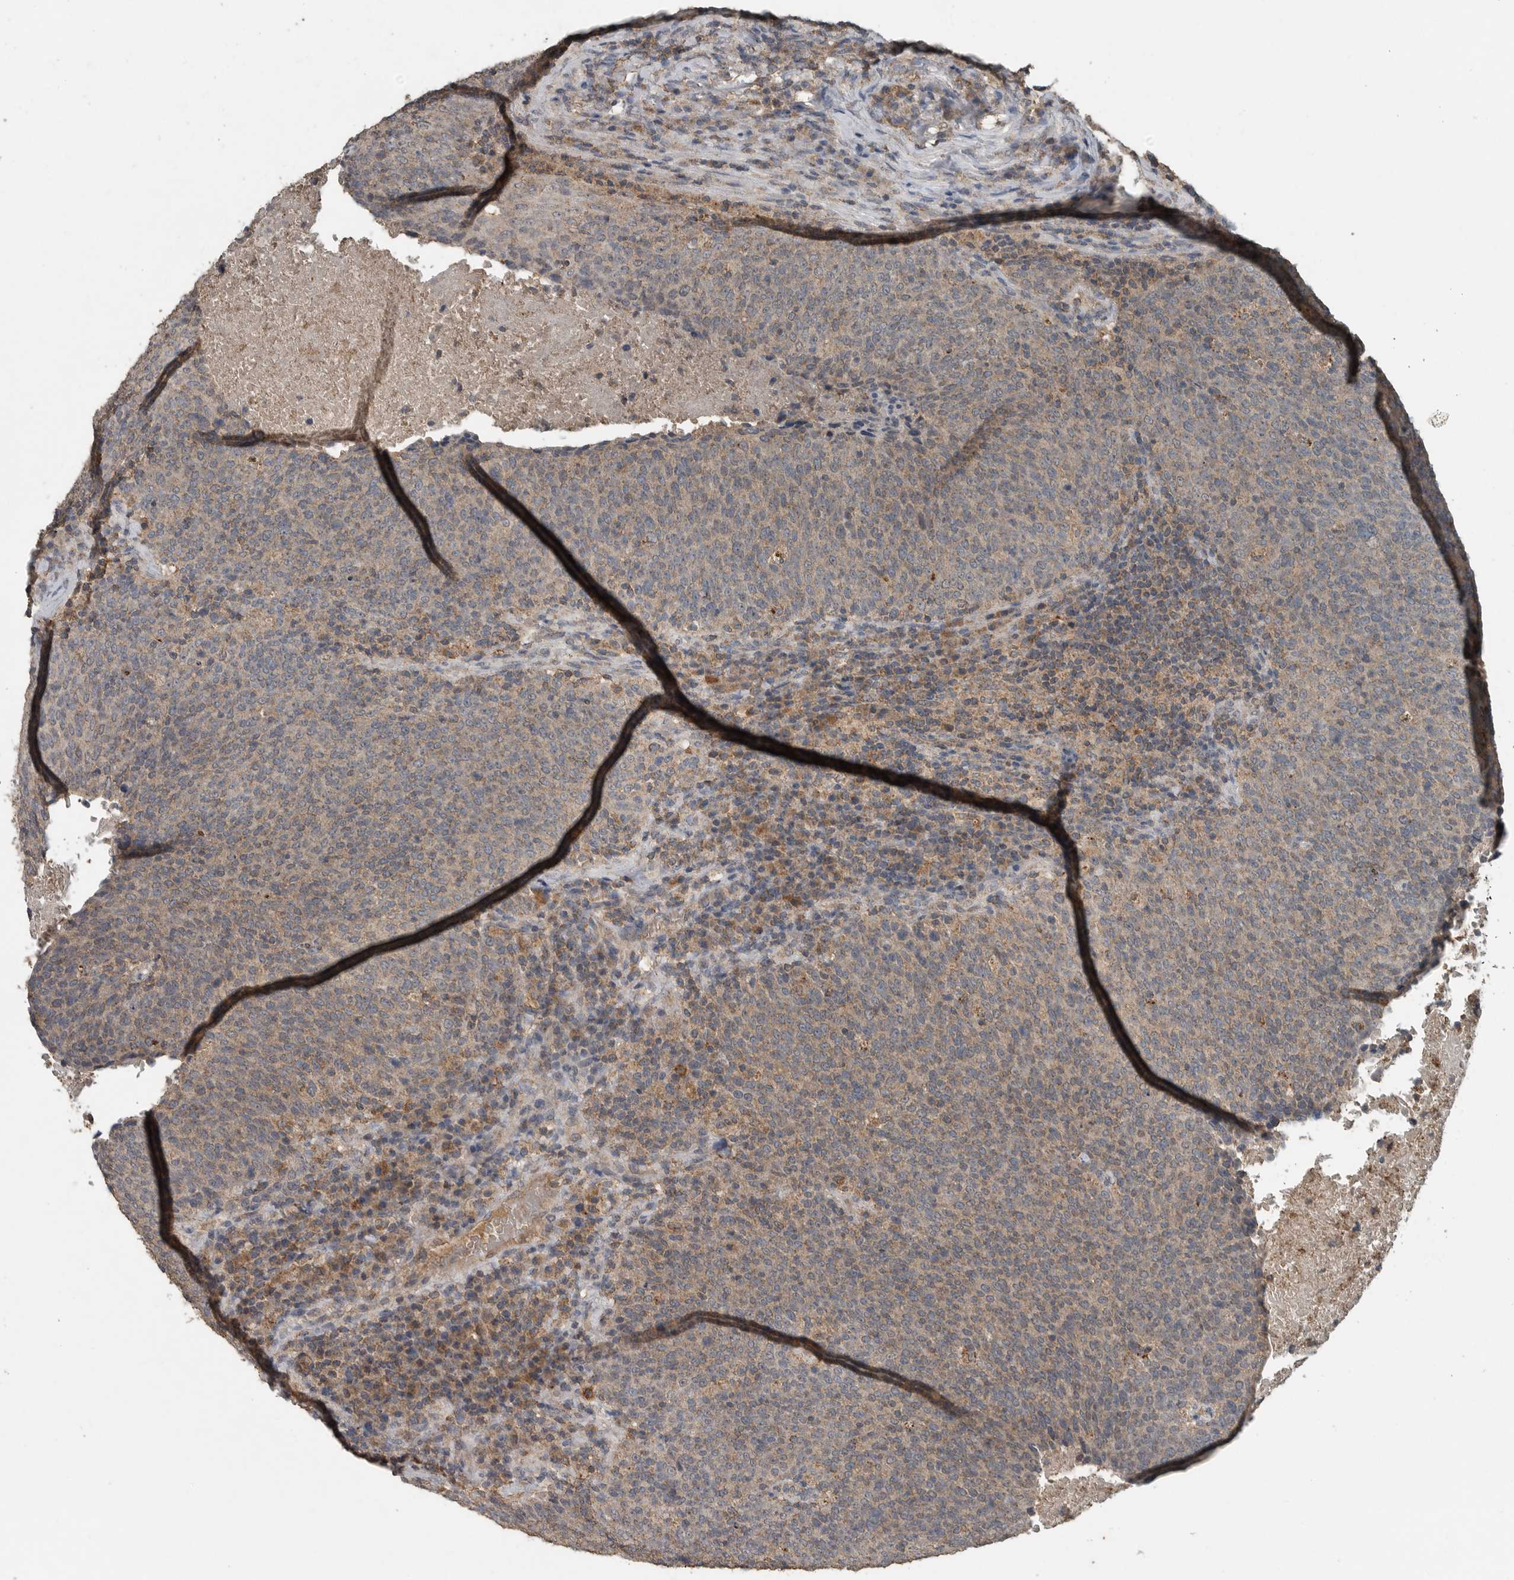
{"staining": {"intensity": "weak", "quantity": "25%-75%", "location": "cytoplasmic/membranous"}, "tissue": "head and neck cancer", "cell_type": "Tumor cells", "image_type": "cancer", "snomed": [{"axis": "morphology", "description": "Squamous cell carcinoma, NOS"}, {"axis": "morphology", "description": "Squamous cell carcinoma, metastatic, NOS"}, {"axis": "topography", "description": "Lymph node"}, {"axis": "topography", "description": "Head-Neck"}], "caption": "Approximately 25%-75% of tumor cells in head and neck cancer (squamous cell carcinoma) show weak cytoplasmic/membranous protein expression as visualized by brown immunohistochemical staining.", "gene": "IL6ST", "patient": {"sex": "male", "age": 62}}